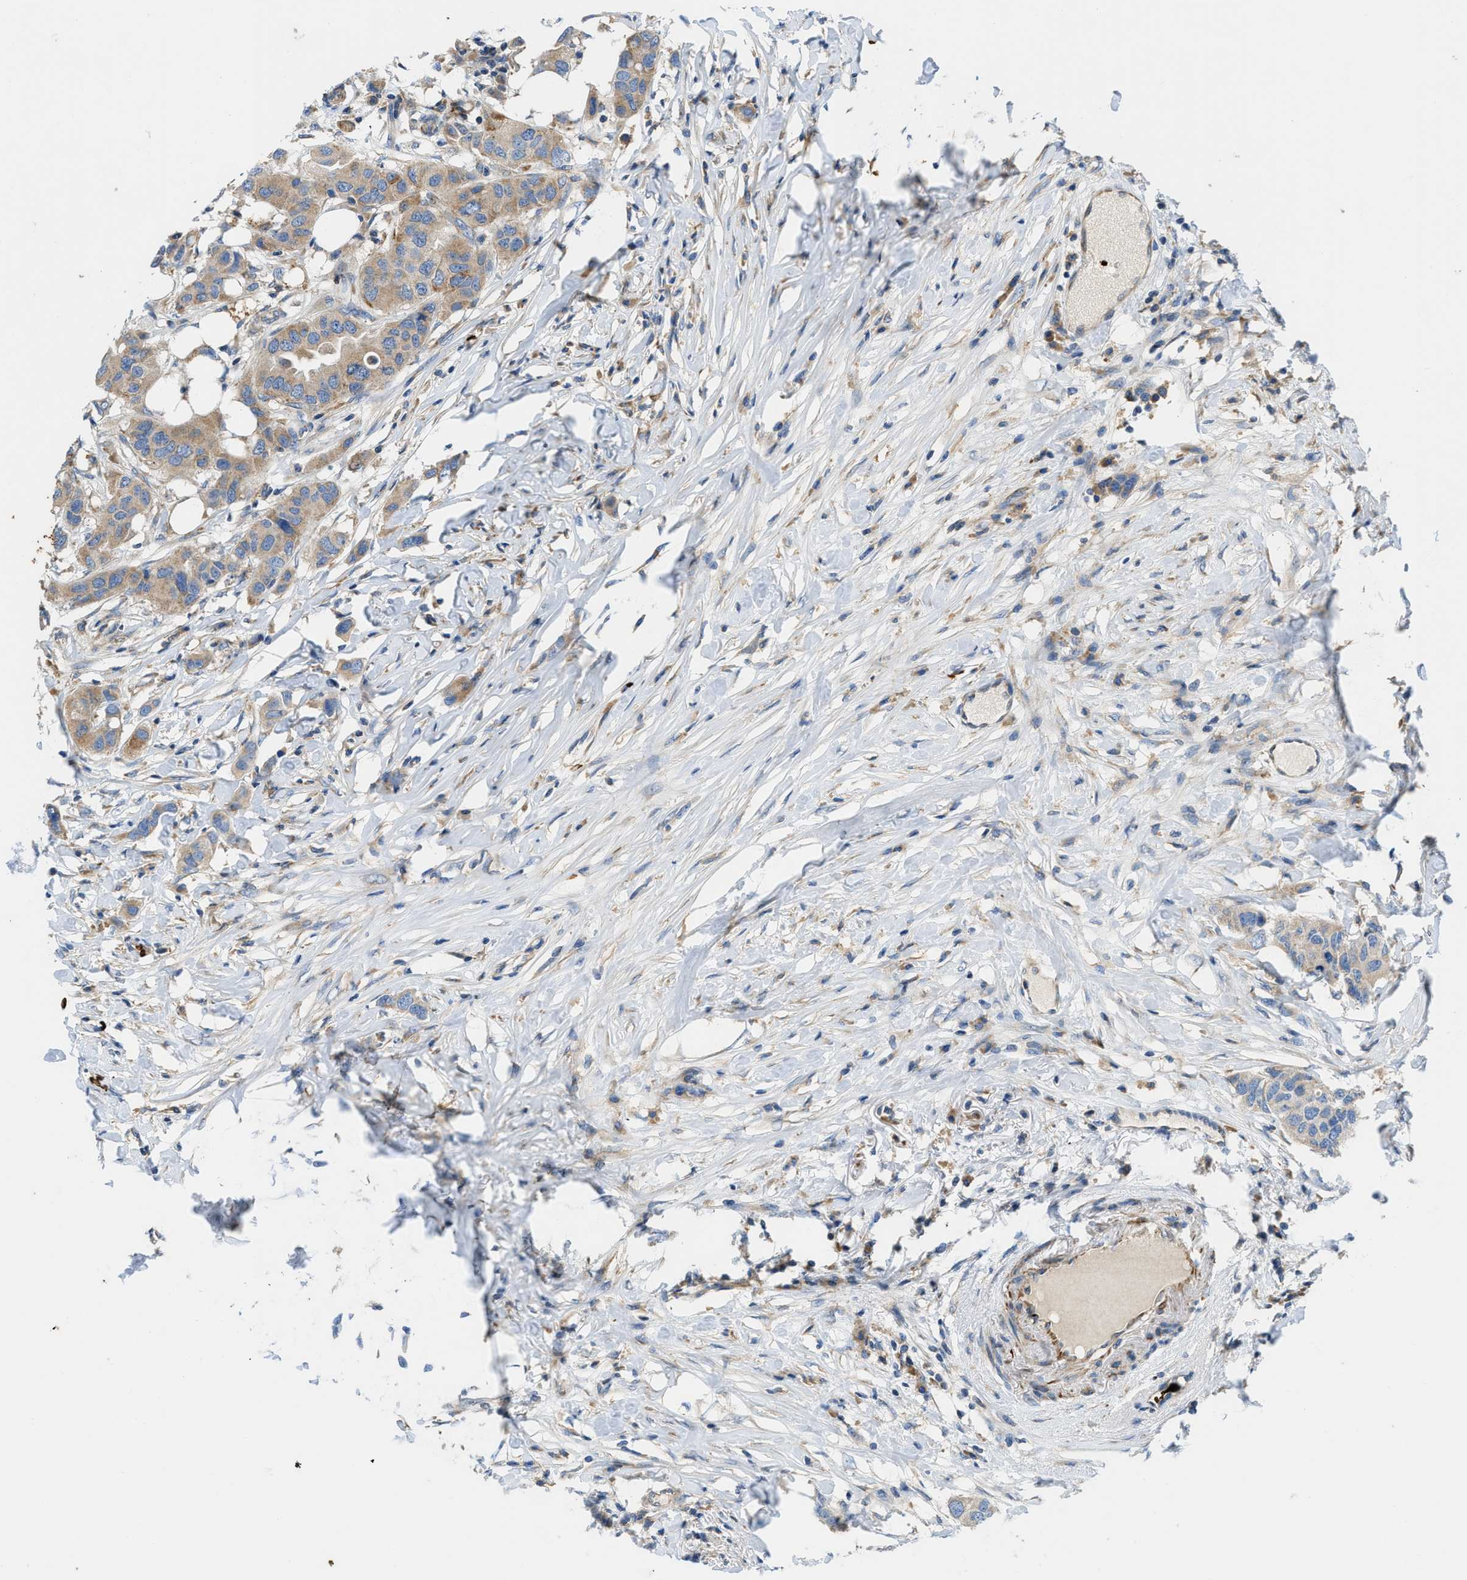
{"staining": {"intensity": "moderate", "quantity": ">75%", "location": "cytoplasmic/membranous"}, "tissue": "breast cancer", "cell_type": "Tumor cells", "image_type": "cancer", "snomed": [{"axis": "morphology", "description": "Duct carcinoma"}, {"axis": "topography", "description": "Breast"}], "caption": "A histopathology image of invasive ductal carcinoma (breast) stained for a protein displays moderate cytoplasmic/membranous brown staining in tumor cells.", "gene": "ZNF831", "patient": {"sex": "female", "age": 50}}